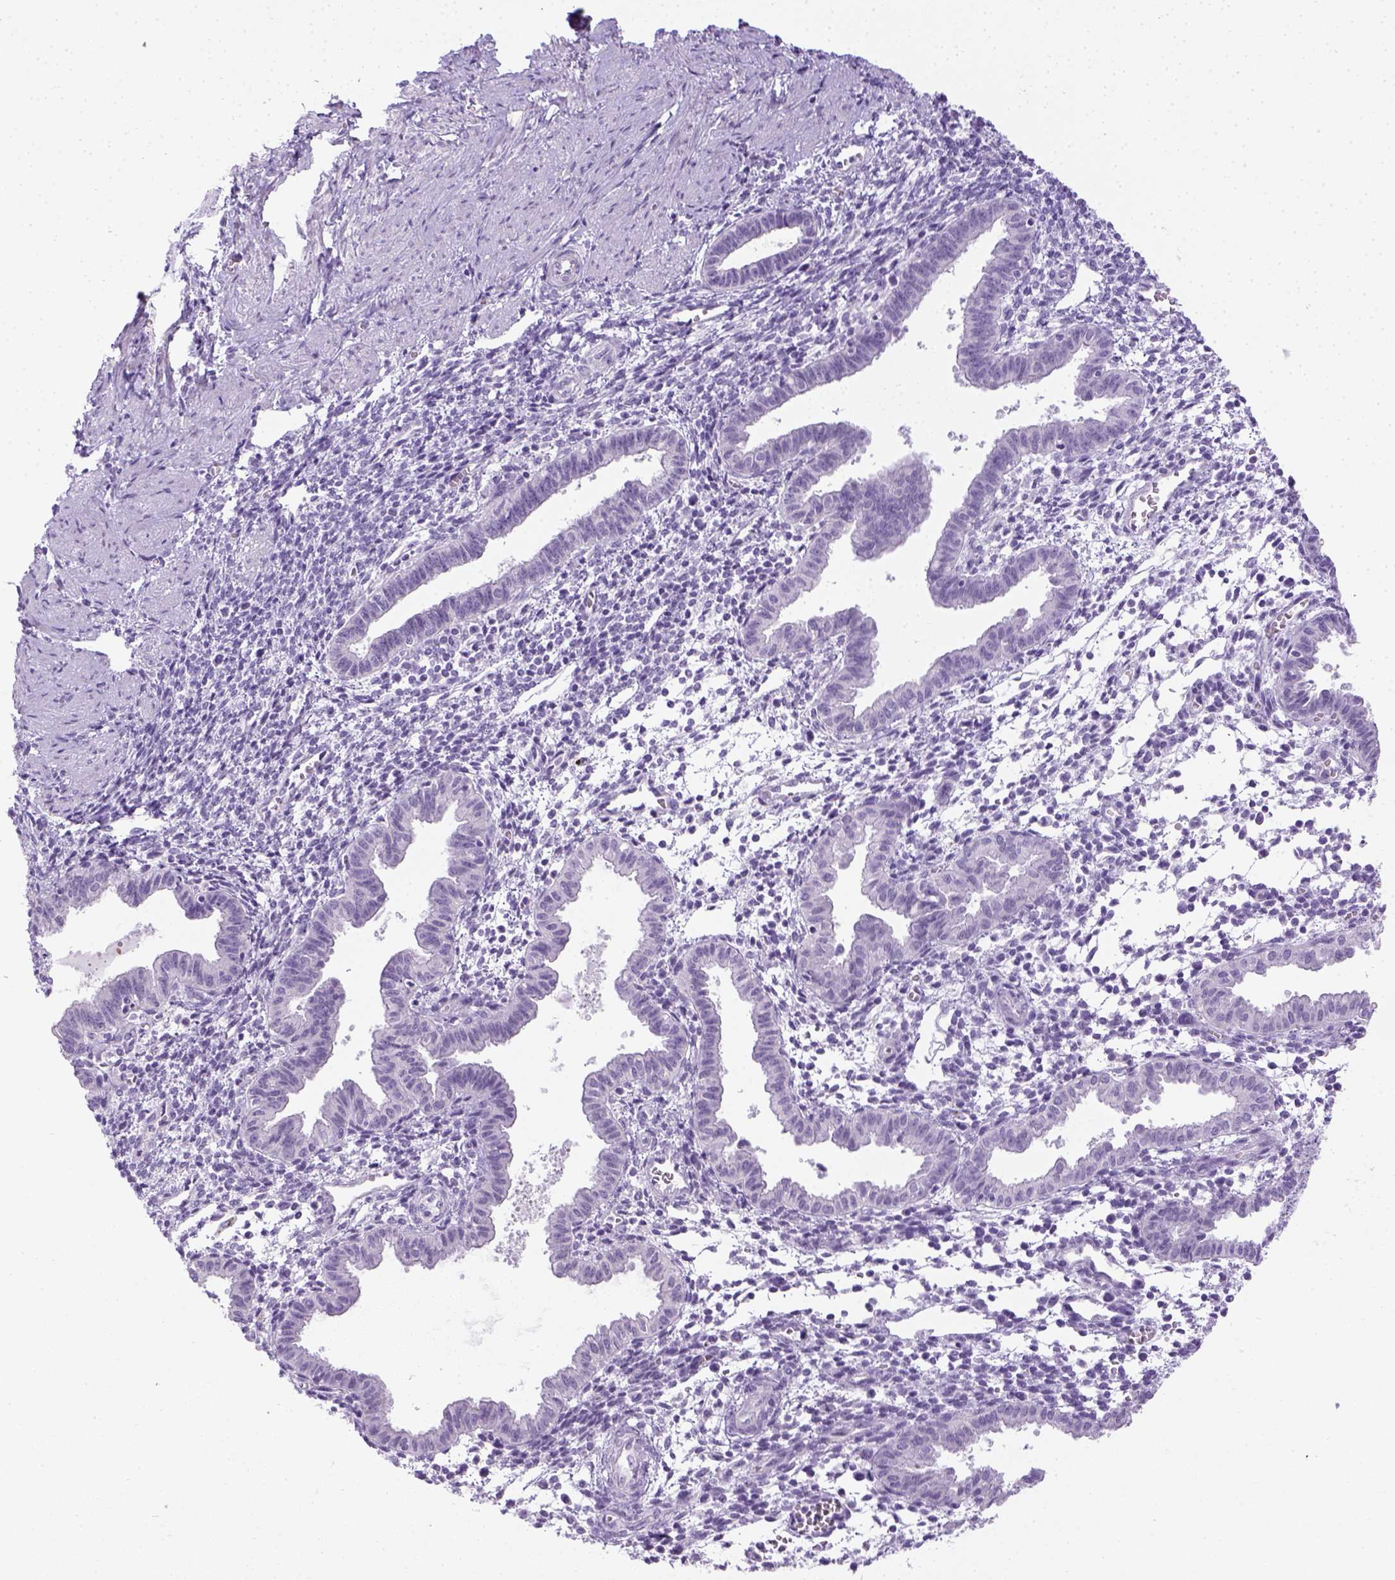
{"staining": {"intensity": "negative", "quantity": "none", "location": "none"}, "tissue": "endometrium", "cell_type": "Cells in endometrial stroma", "image_type": "normal", "snomed": [{"axis": "morphology", "description": "Normal tissue, NOS"}, {"axis": "topography", "description": "Endometrium"}], "caption": "Photomicrograph shows no significant protein staining in cells in endometrial stroma of benign endometrium.", "gene": "LGSN", "patient": {"sex": "female", "age": 37}}